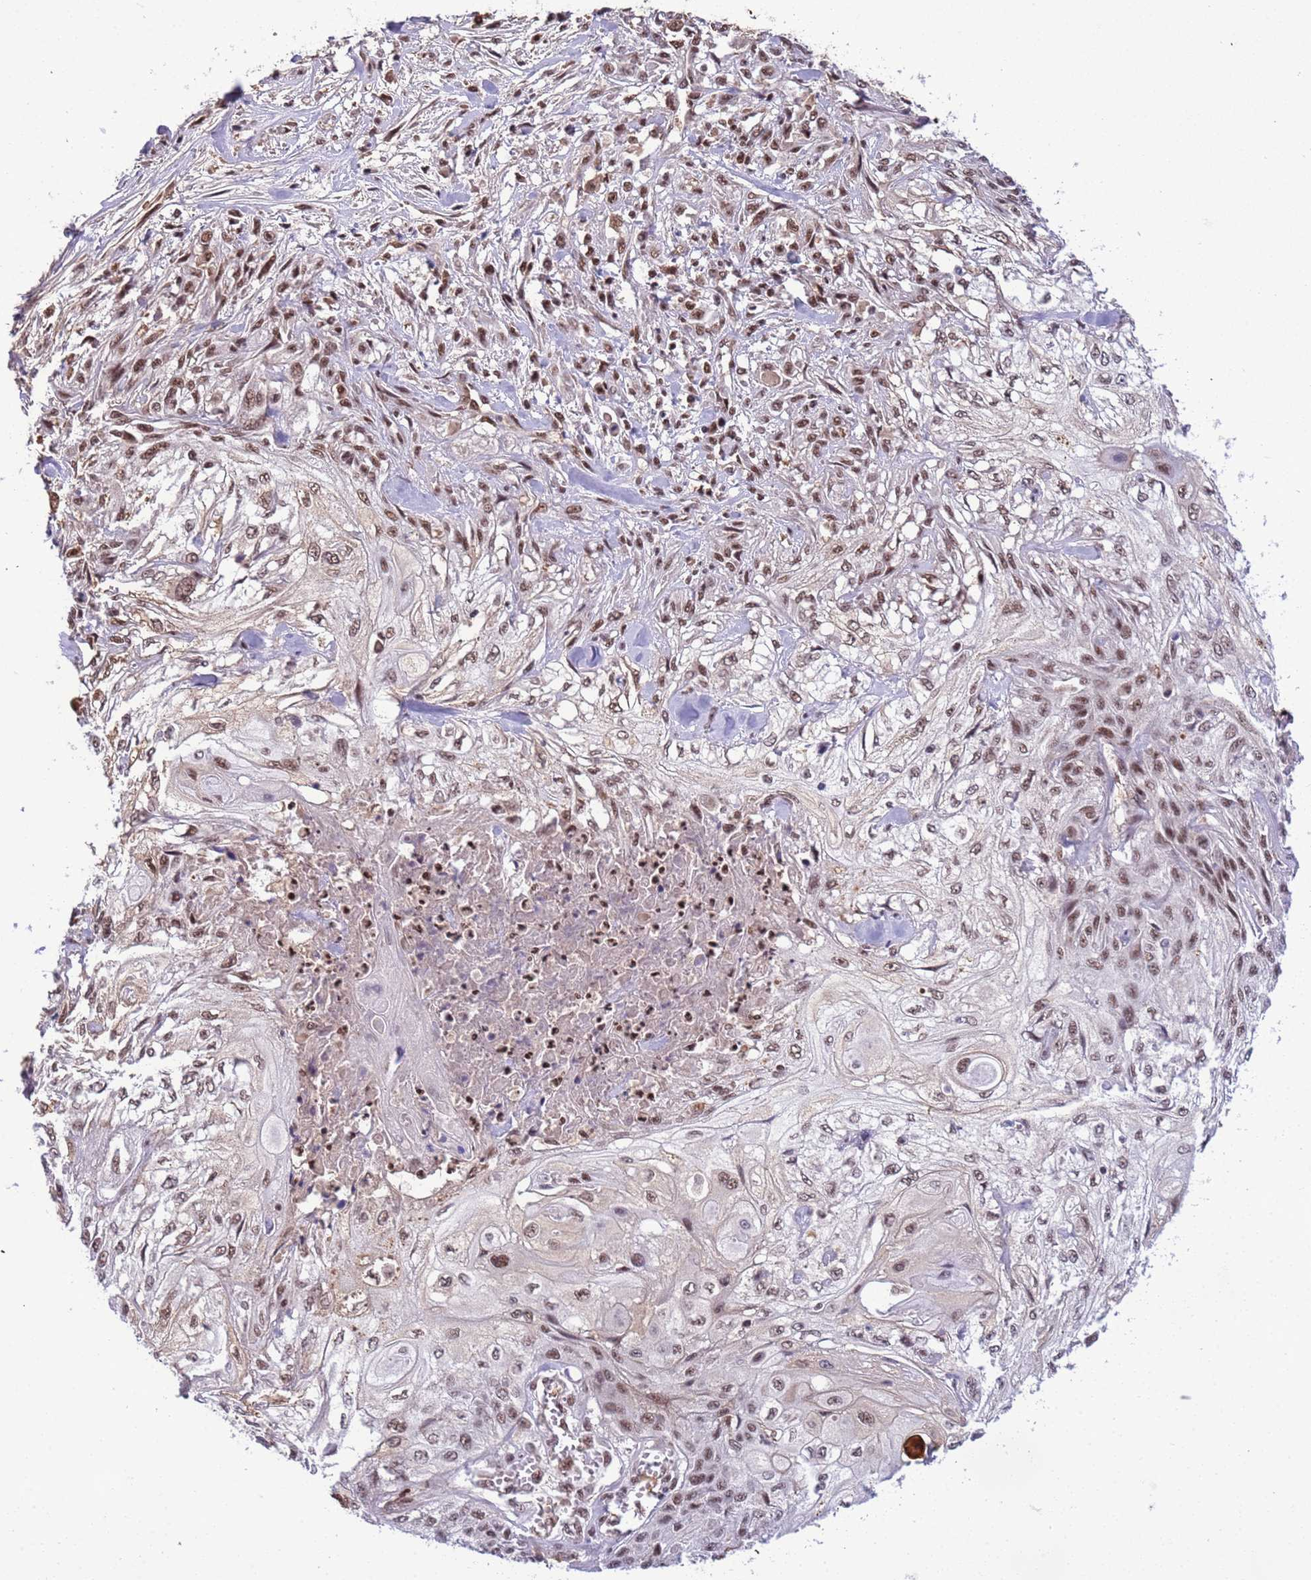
{"staining": {"intensity": "moderate", "quantity": ">75%", "location": "nuclear"}, "tissue": "skin cancer", "cell_type": "Tumor cells", "image_type": "cancer", "snomed": [{"axis": "morphology", "description": "Squamous cell carcinoma, NOS"}, {"axis": "morphology", "description": "Squamous cell carcinoma, metastatic, NOS"}, {"axis": "topography", "description": "Skin"}, {"axis": "topography", "description": "Lymph node"}], "caption": "The image displays a brown stain indicating the presence of a protein in the nuclear of tumor cells in skin cancer (squamous cell carcinoma).", "gene": "SRRT", "patient": {"sex": "male", "age": 75}}